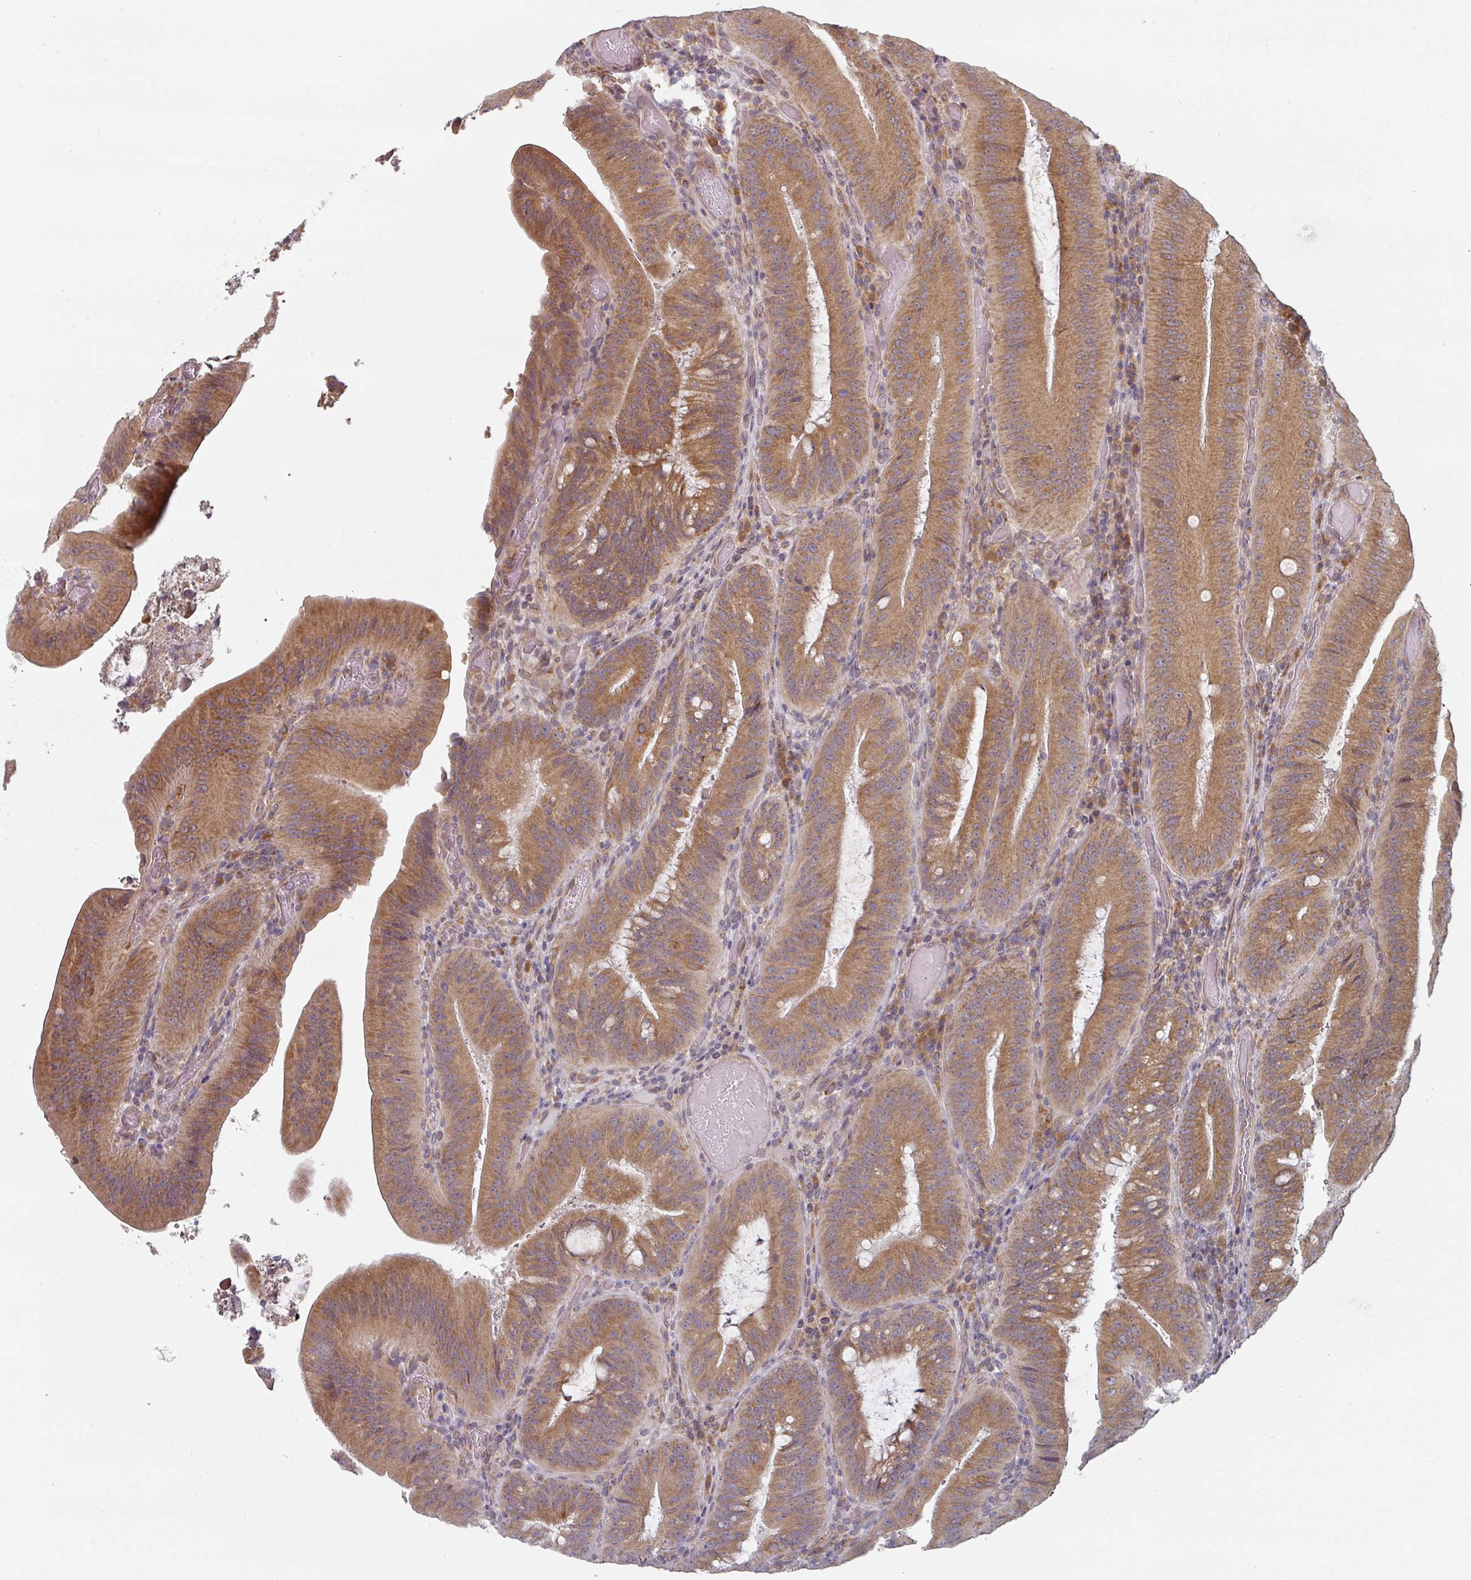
{"staining": {"intensity": "moderate", "quantity": ">75%", "location": "cytoplasmic/membranous"}, "tissue": "colorectal cancer", "cell_type": "Tumor cells", "image_type": "cancer", "snomed": [{"axis": "morphology", "description": "Adenocarcinoma, NOS"}, {"axis": "topography", "description": "Colon"}], "caption": "Moderate cytoplasmic/membranous protein staining is appreciated in approximately >75% of tumor cells in colorectal cancer.", "gene": "TAPT1", "patient": {"sex": "female", "age": 43}}